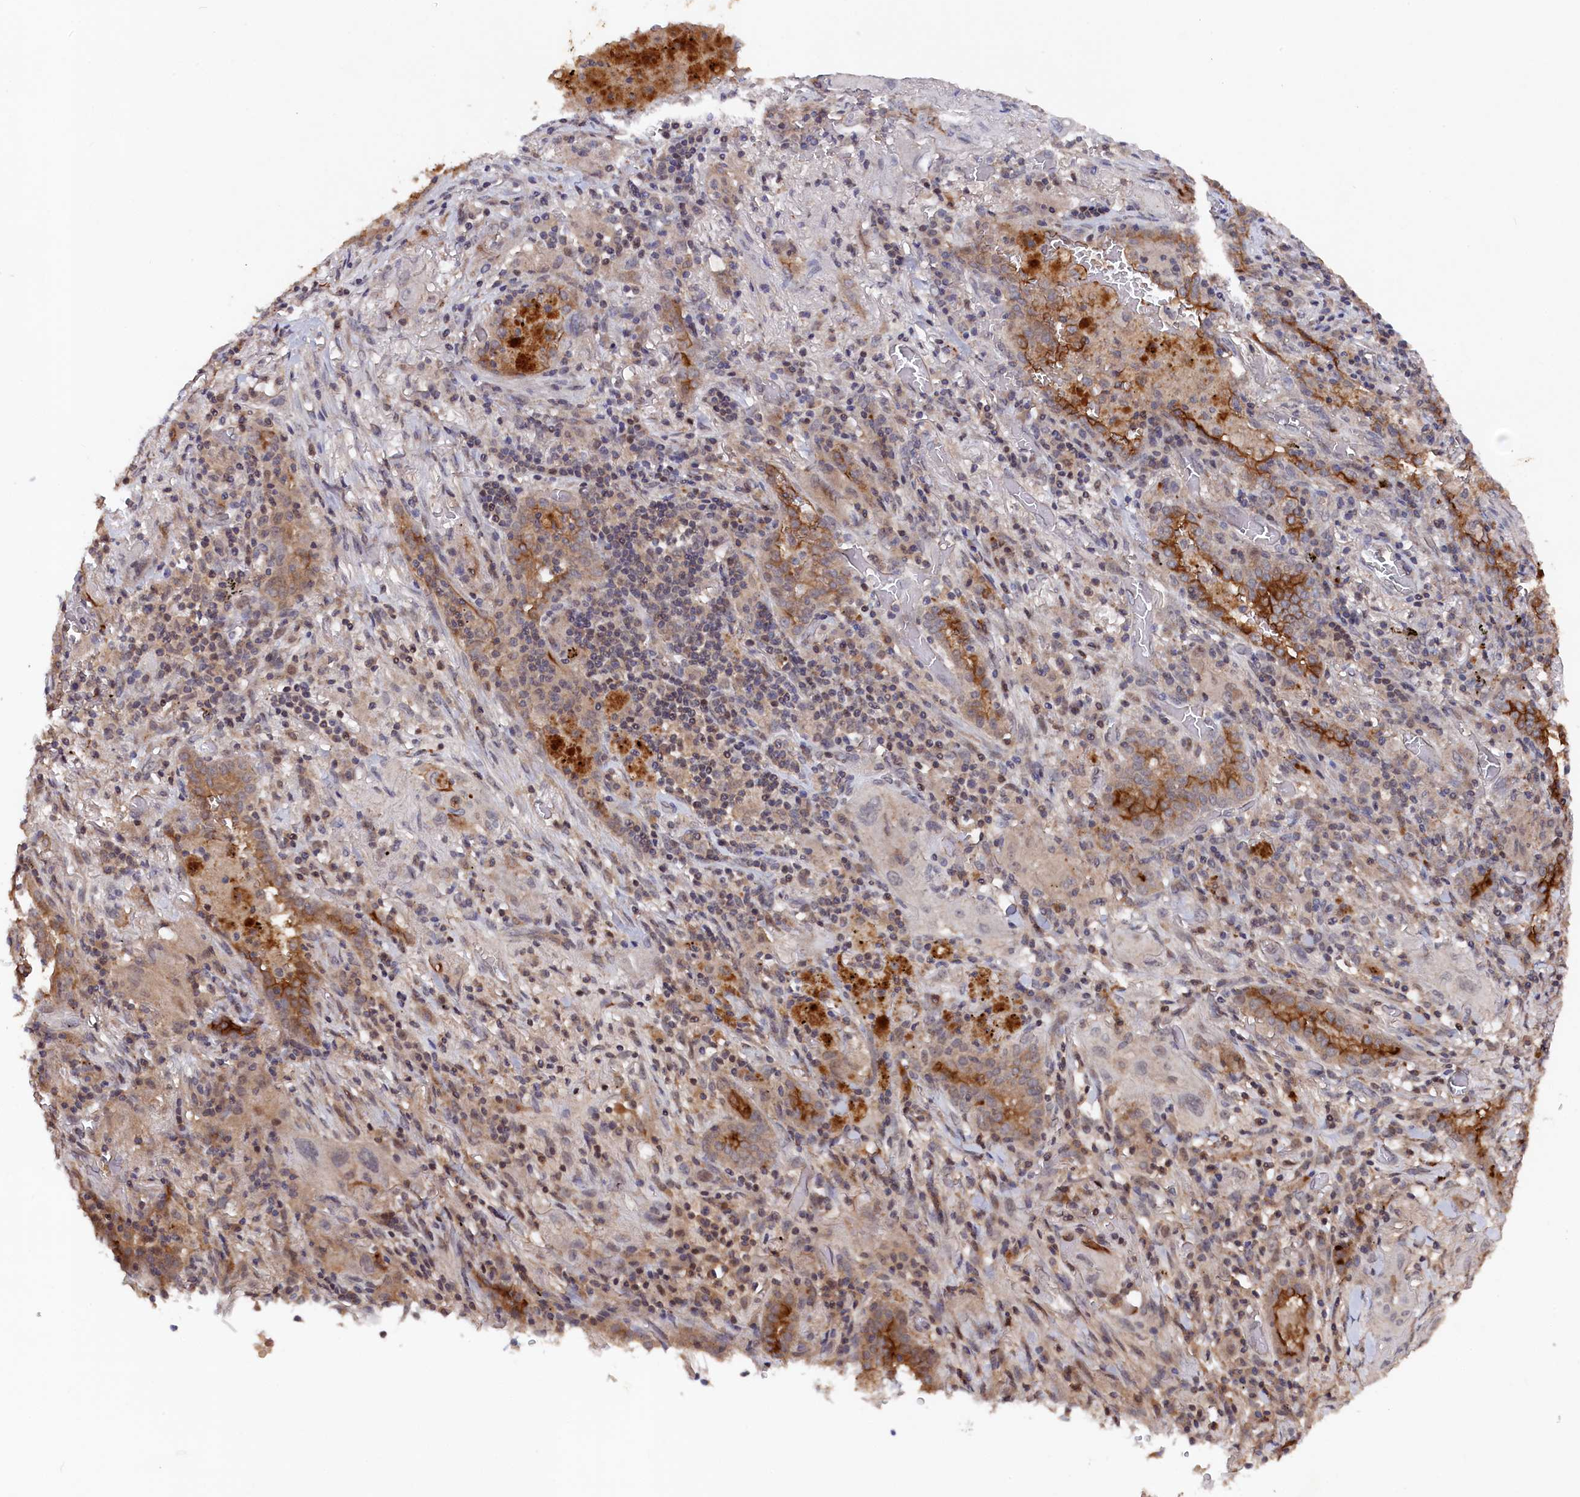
{"staining": {"intensity": "negative", "quantity": "none", "location": "none"}, "tissue": "lung cancer", "cell_type": "Tumor cells", "image_type": "cancer", "snomed": [{"axis": "morphology", "description": "Squamous cell carcinoma, NOS"}, {"axis": "topography", "description": "Lung"}], "caption": "Squamous cell carcinoma (lung) was stained to show a protein in brown. There is no significant staining in tumor cells. The staining is performed using DAB brown chromogen with nuclei counter-stained in using hematoxylin.", "gene": "TMC5", "patient": {"sex": "female", "age": 47}}